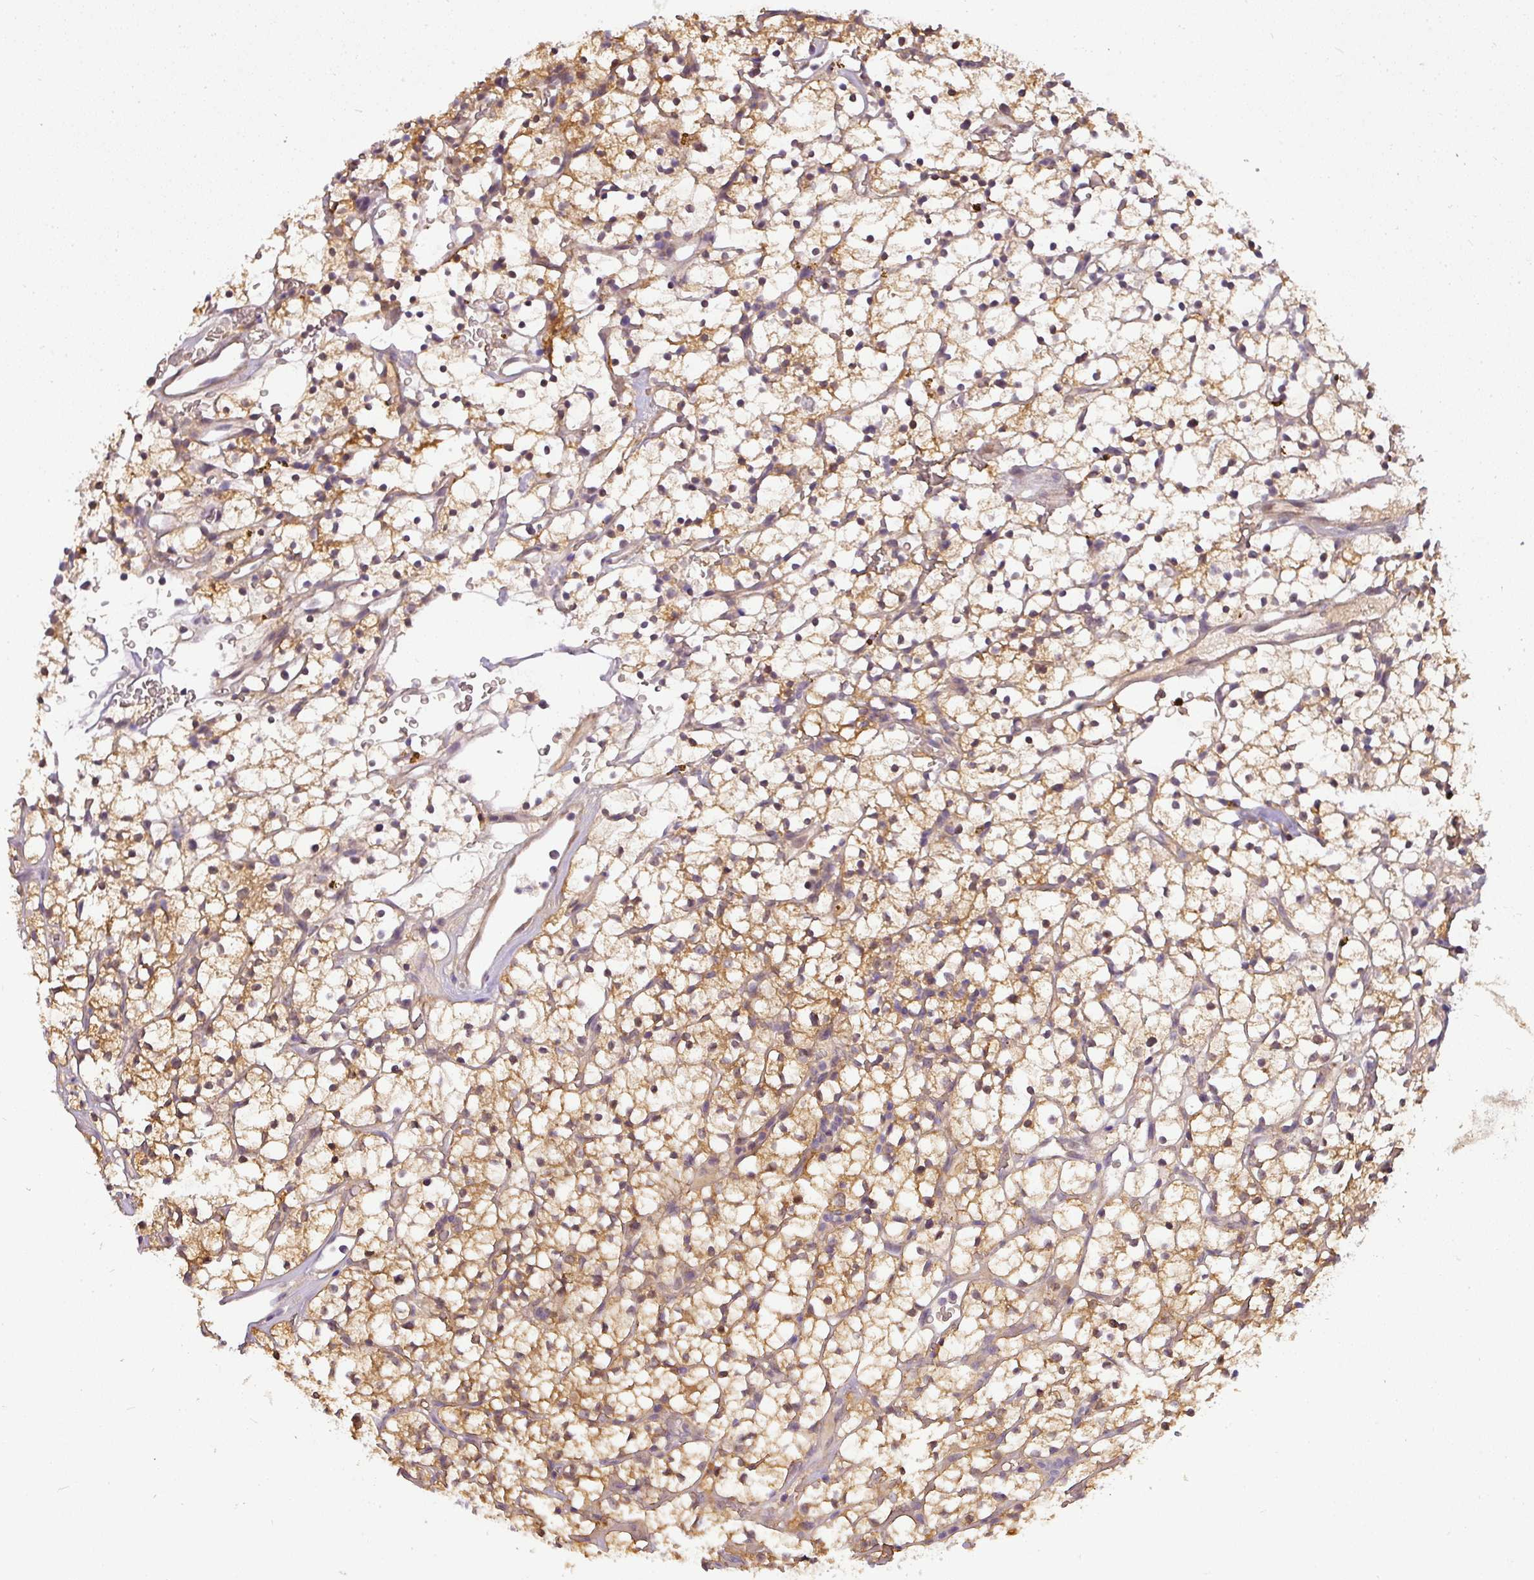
{"staining": {"intensity": "moderate", "quantity": ">75%", "location": "cytoplasmic/membranous"}, "tissue": "renal cancer", "cell_type": "Tumor cells", "image_type": "cancer", "snomed": [{"axis": "morphology", "description": "Adenocarcinoma, NOS"}, {"axis": "topography", "description": "Kidney"}], "caption": "A micrograph of human adenocarcinoma (renal) stained for a protein shows moderate cytoplasmic/membranous brown staining in tumor cells. (DAB = brown stain, brightfield microscopy at high magnification).", "gene": "ADH5", "patient": {"sex": "female", "age": 64}}